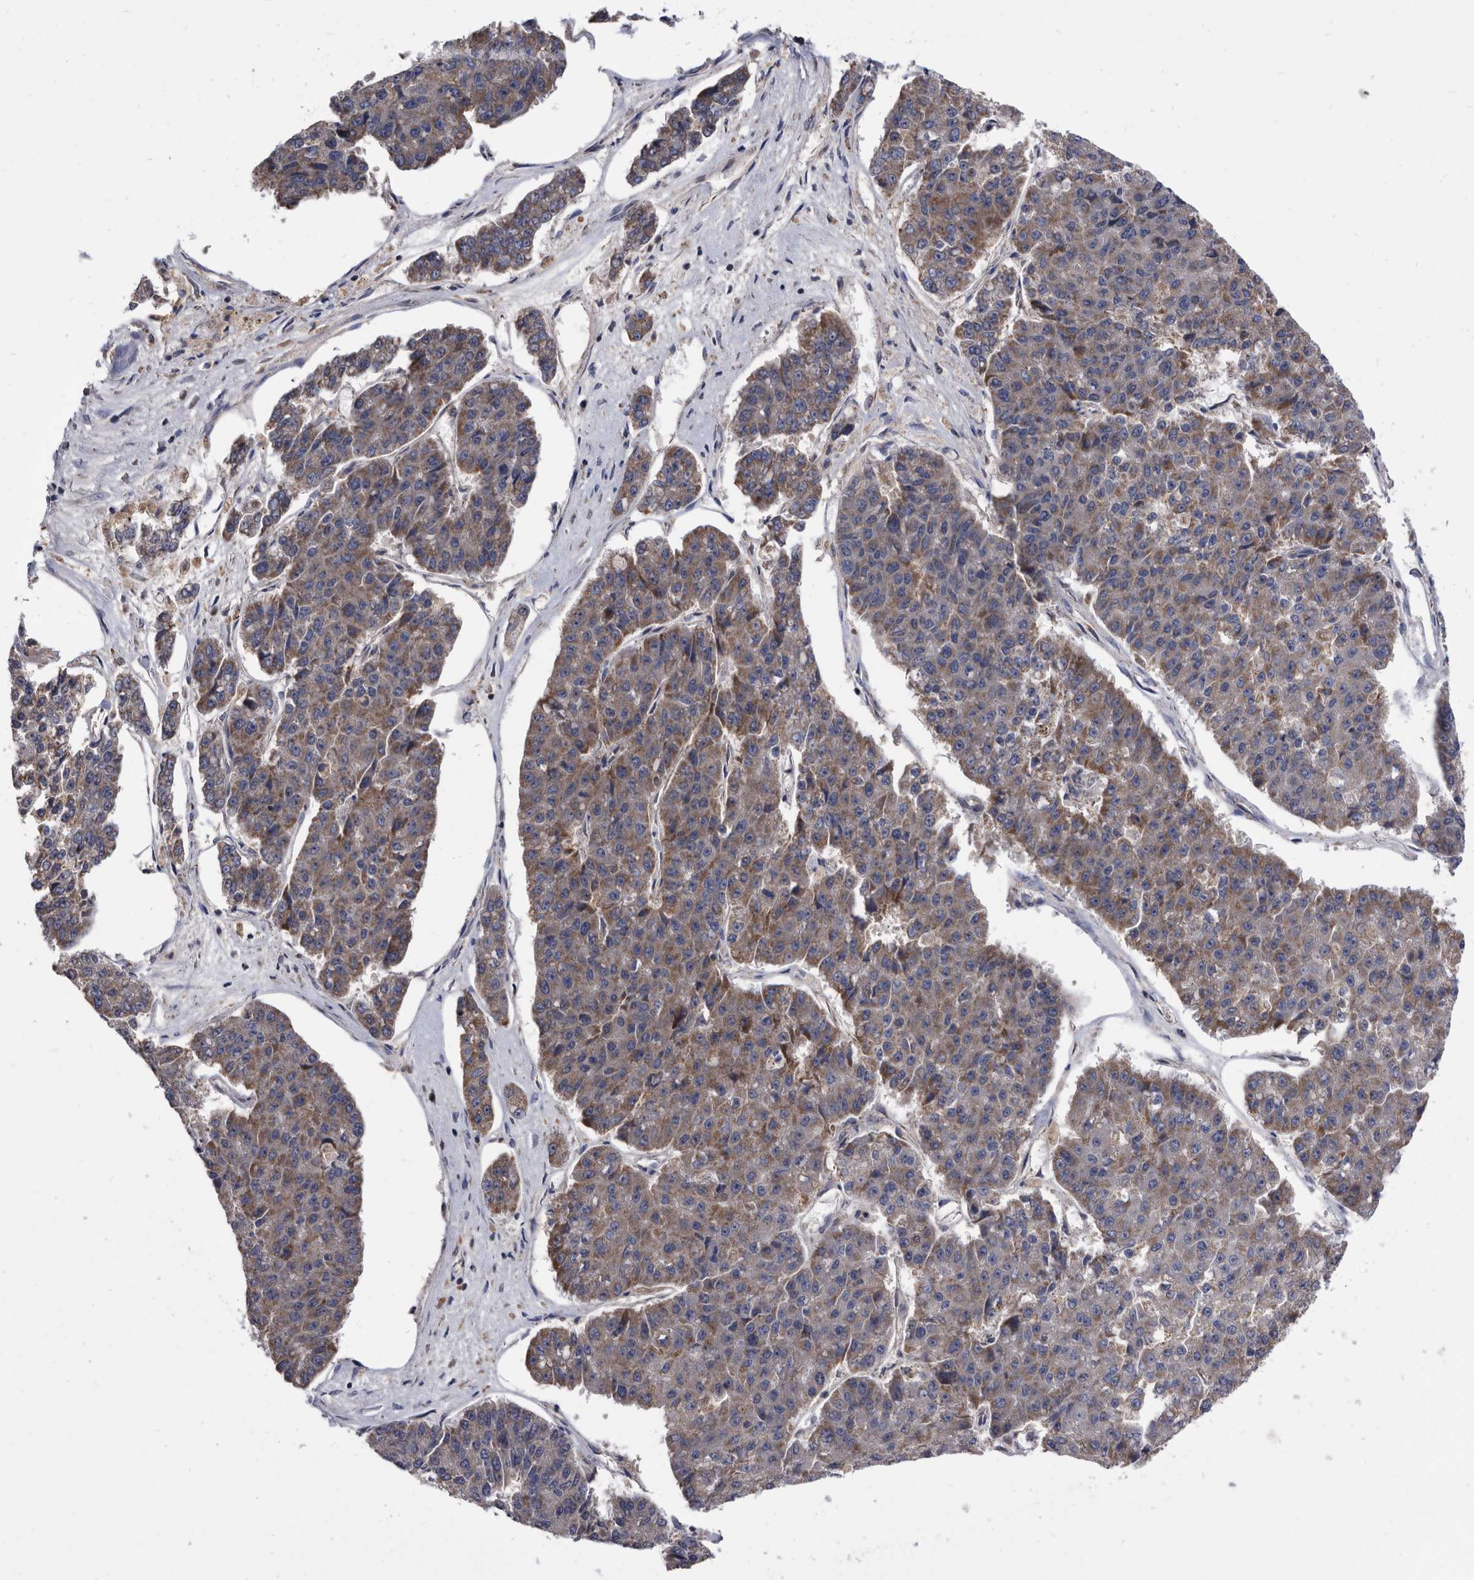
{"staining": {"intensity": "moderate", "quantity": "25%-75%", "location": "cytoplasmic/membranous"}, "tissue": "pancreatic cancer", "cell_type": "Tumor cells", "image_type": "cancer", "snomed": [{"axis": "morphology", "description": "Adenocarcinoma, NOS"}, {"axis": "topography", "description": "Pancreas"}], "caption": "A histopathology image of pancreatic adenocarcinoma stained for a protein exhibits moderate cytoplasmic/membranous brown staining in tumor cells. (brown staining indicates protein expression, while blue staining denotes nuclei).", "gene": "DTNBP1", "patient": {"sex": "male", "age": 50}}